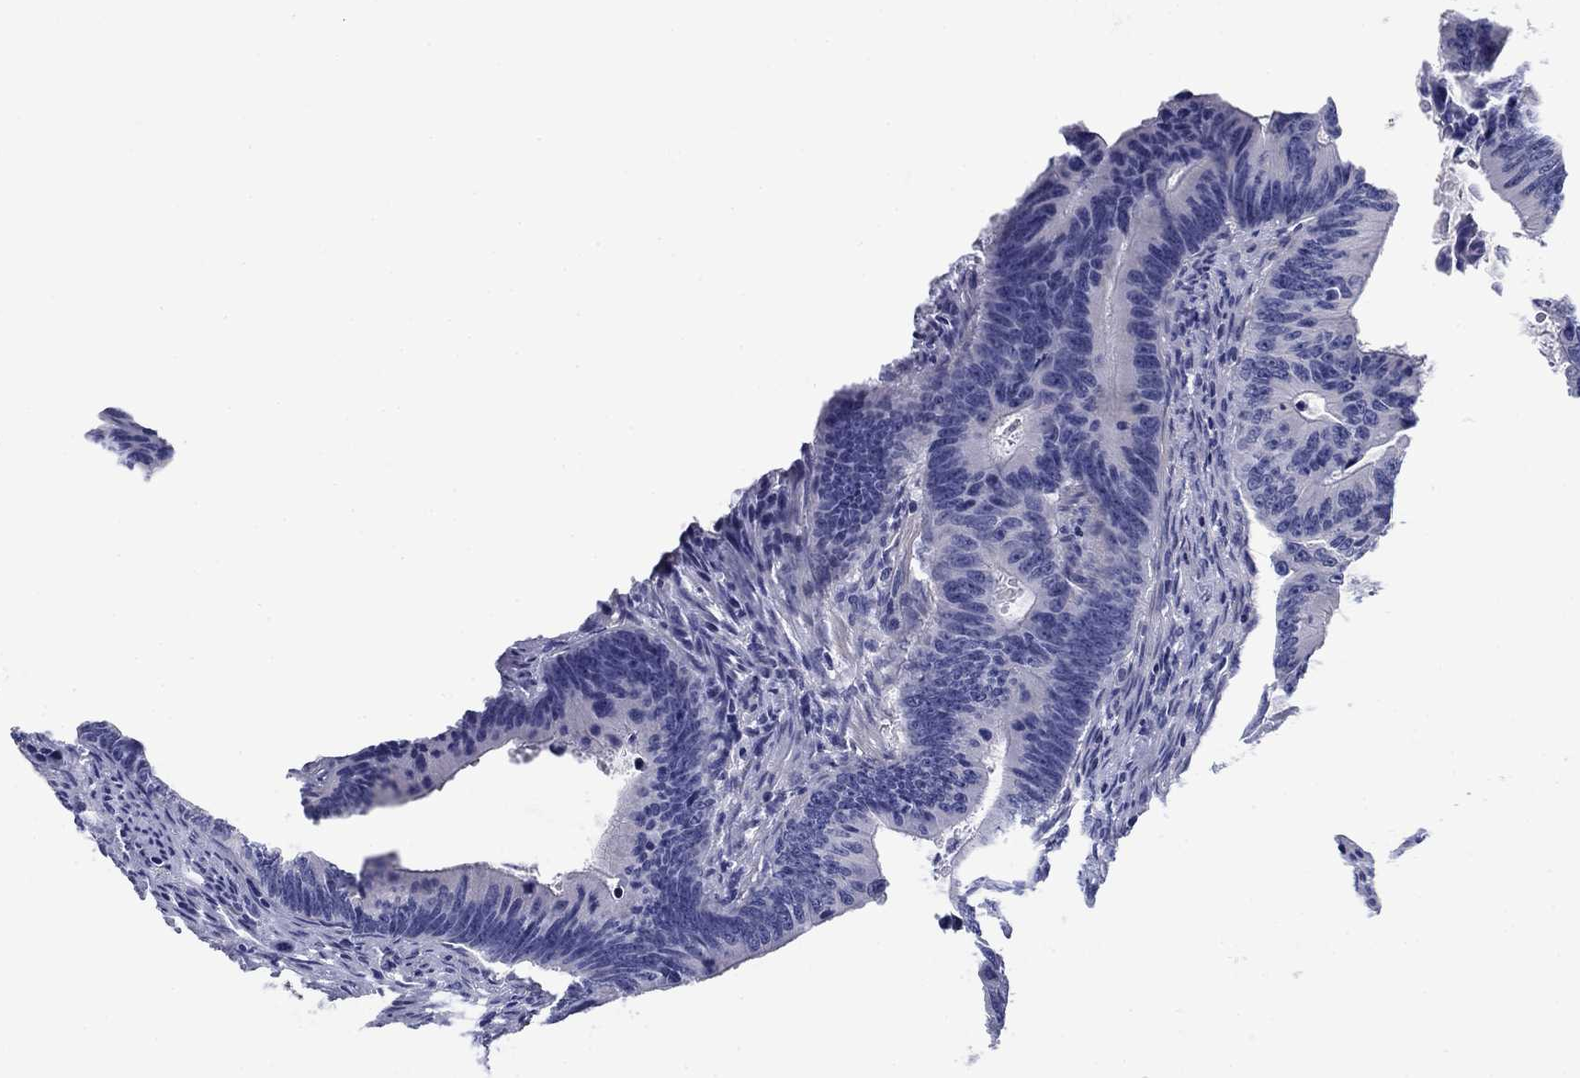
{"staining": {"intensity": "negative", "quantity": "none", "location": "none"}, "tissue": "colorectal cancer", "cell_type": "Tumor cells", "image_type": "cancer", "snomed": [{"axis": "morphology", "description": "Adenocarcinoma, NOS"}, {"axis": "topography", "description": "Colon"}], "caption": "Human colorectal adenocarcinoma stained for a protein using IHC displays no staining in tumor cells.", "gene": "PRKCG", "patient": {"sex": "female", "age": 87}}